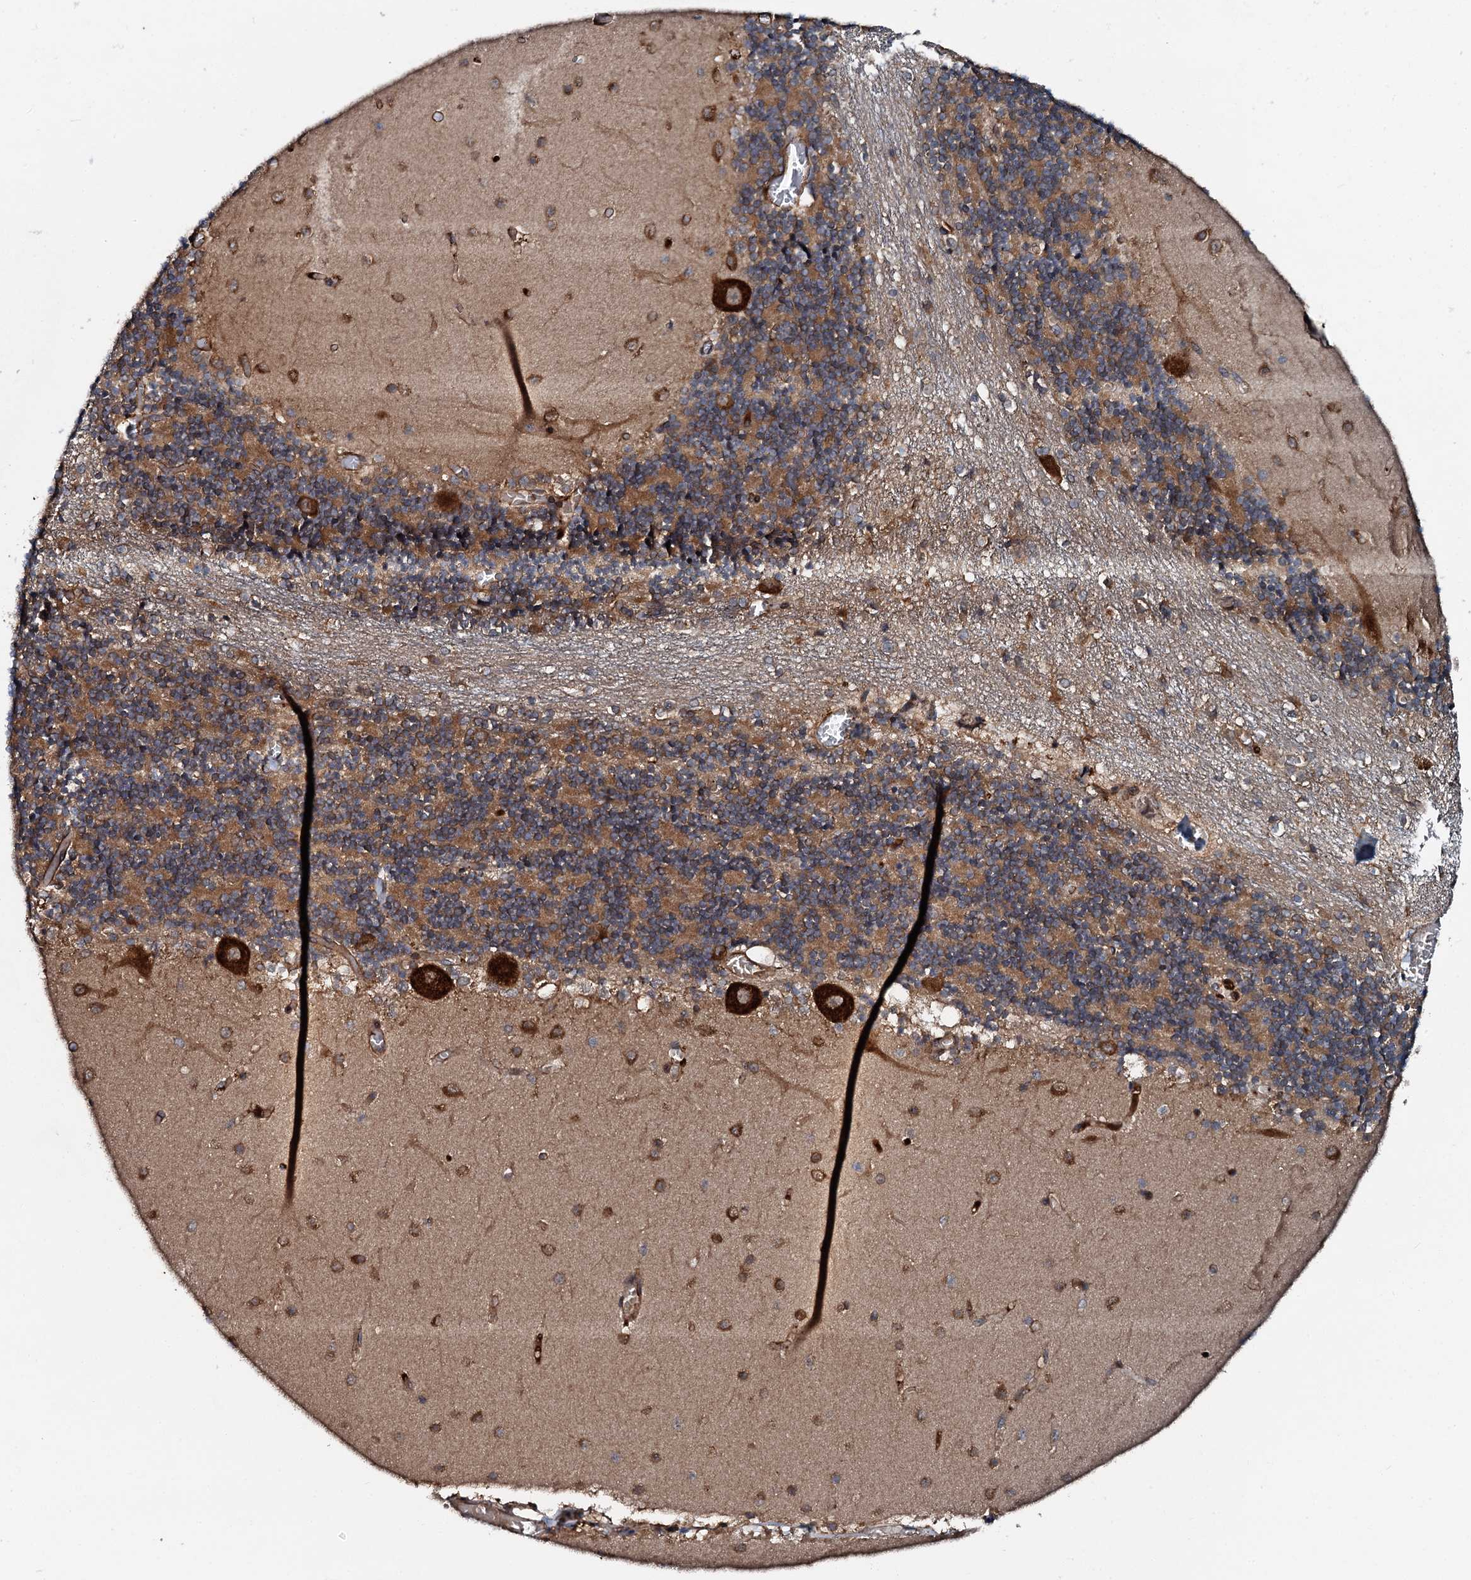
{"staining": {"intensity": "moderate", "quantity": "25%-75%", "location": "cytoplasmic/membranous"}, "tissue": "cerebellum", "cell_type": "Cells in granular layer", "image_type": "normal", "snomed": [{"axis": "morphology", "description": "Normal tissue, NOS"}, {"axis": "topography", "description": "Cerebellum"}], "caption": "This is an image of IHC staining of unremarkable cerebellum, which shows moderate expression in the cytoplasmic/membranous of cells in granular layer.", "gene": "FLYWCH1", "patient": {"sex": "female", "age": 28}}